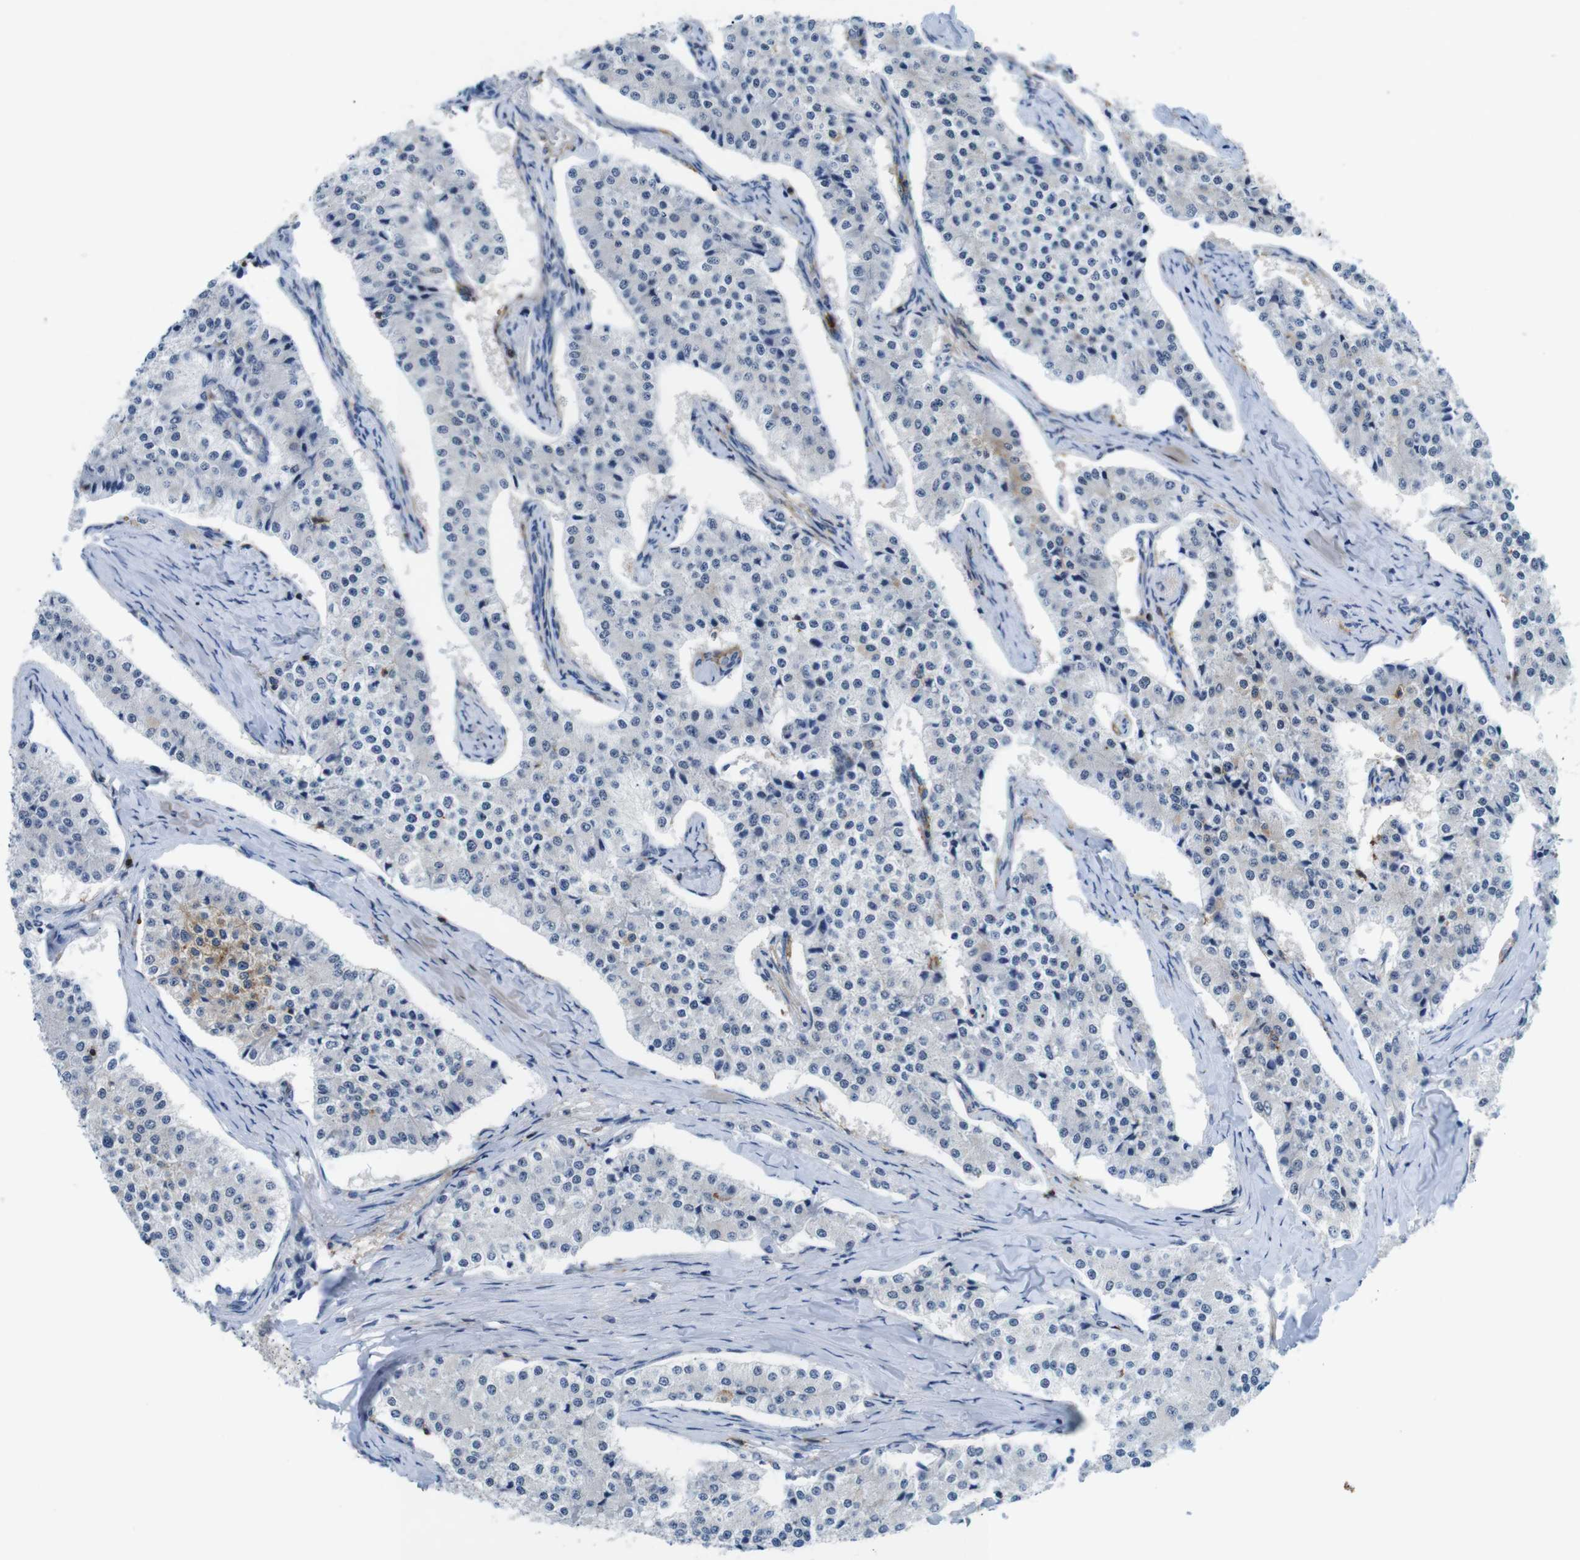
{"staining": {"intensity": "moderate", "quantity": "<25%", "location": "cytoplasmic/membranous"}, "tissue": "carcinoid", "cell_type": "Tumor cells", "image_type": "cancer", "snomed": [{"axis": "morphology", "description": "Carcinoid, malignant, NOS"}, {"axis": "topography", "description": "Colon"}], "caption": "Protein staining reveals moderate cytoplasmic/membranous expression in approximately <25% of tumor cells in carcinoid (malignant).", "gene": "CD300C", "patient": {"sex": "female", "age": 52}}